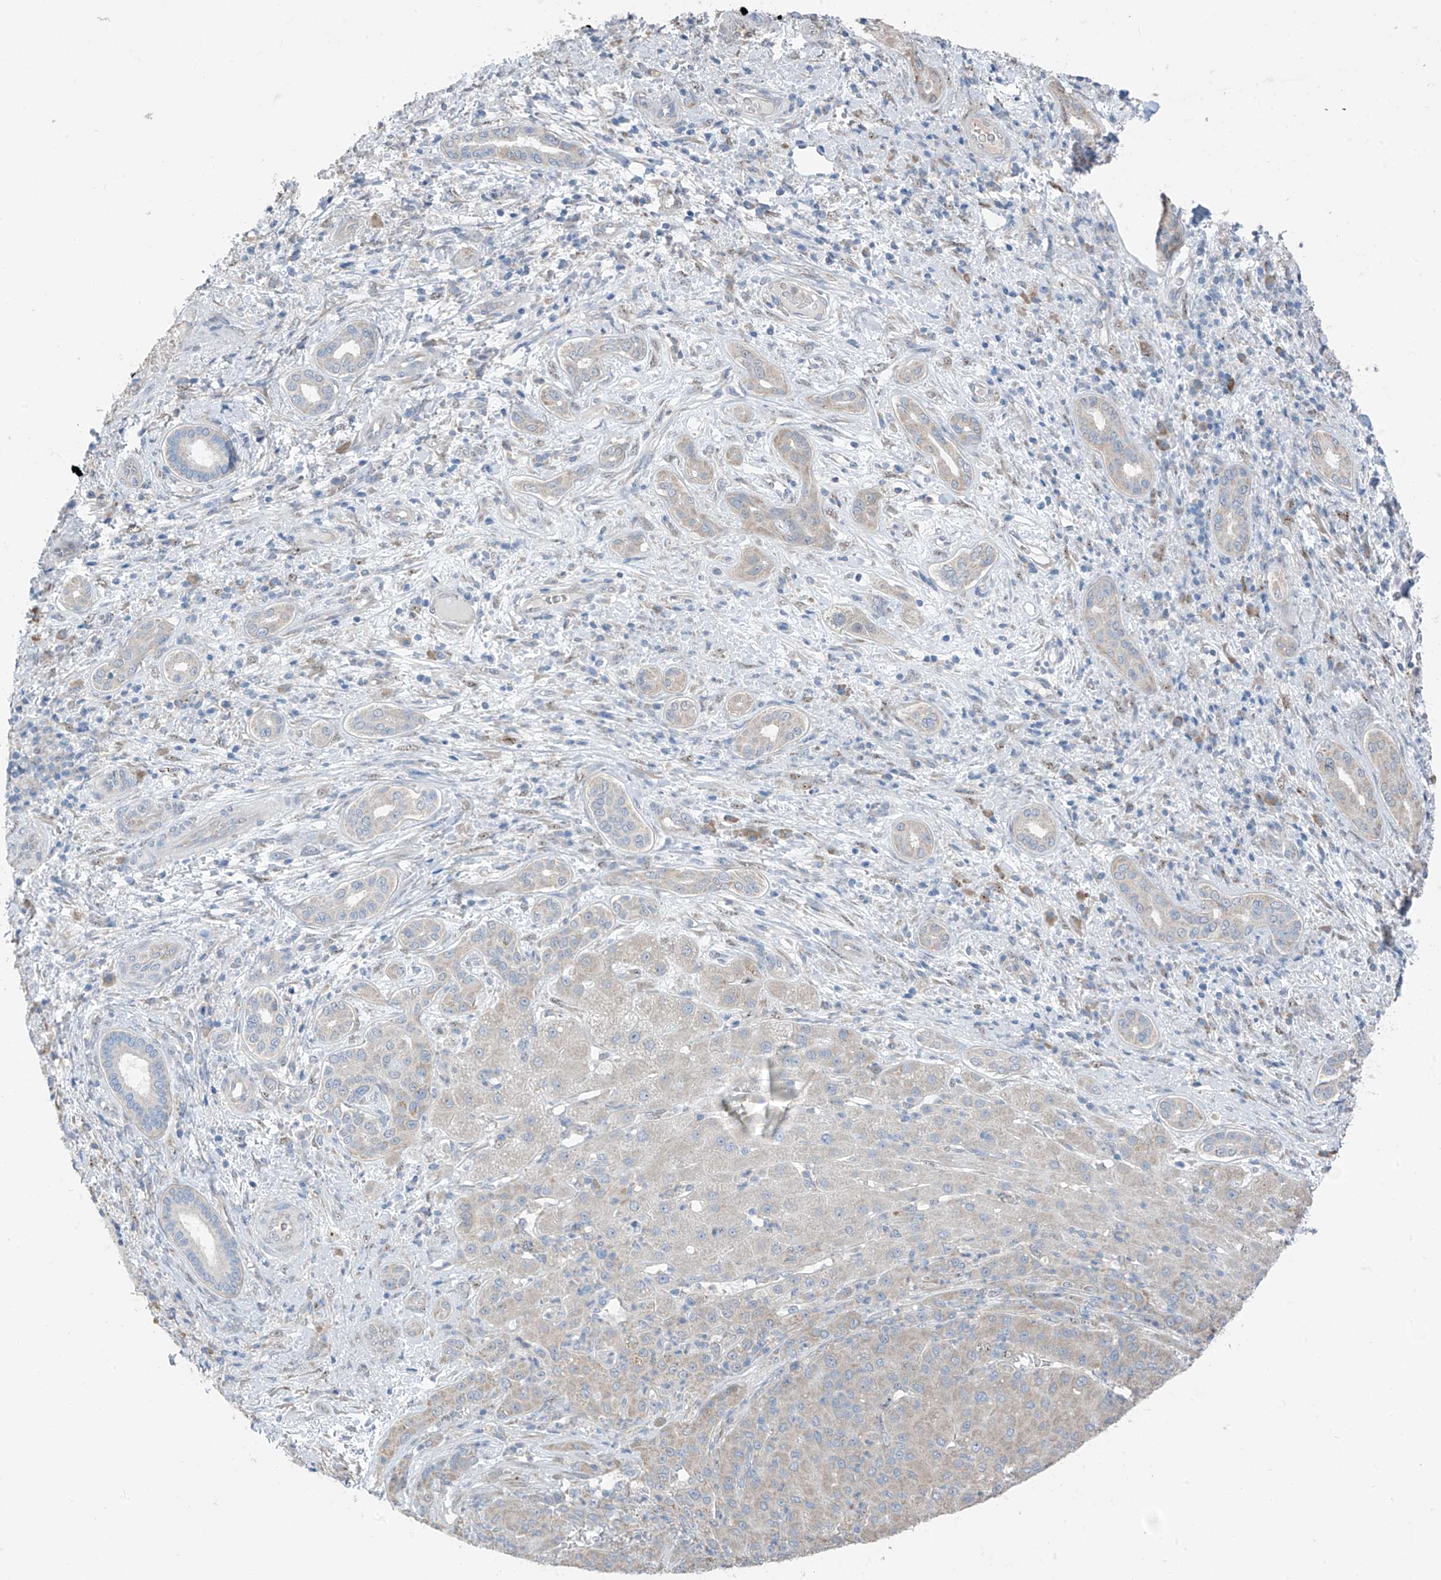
{"staining": {"intensity": "weak", "quantity": "25%-75%", "location": "cytoplasmic/membranous"}, "tissue": "liver cancer", "cell_type": "Tumor cells", "image_type": "cancer", "snomed": [{"axis": "morphology", "description": "Carcinoma, Hepatocellular, NOS"}, {"axis": "topography", "description": "Liver"}], "caption": "Brown immunohistochemical staining in human liver hepatocellular carcinoma reveals weak cytoplasmic/membranous staining in approximately 25%-75% of tumor cells.", "gene": "RPL4", "patient": {"sex": "male", "age": 65}}